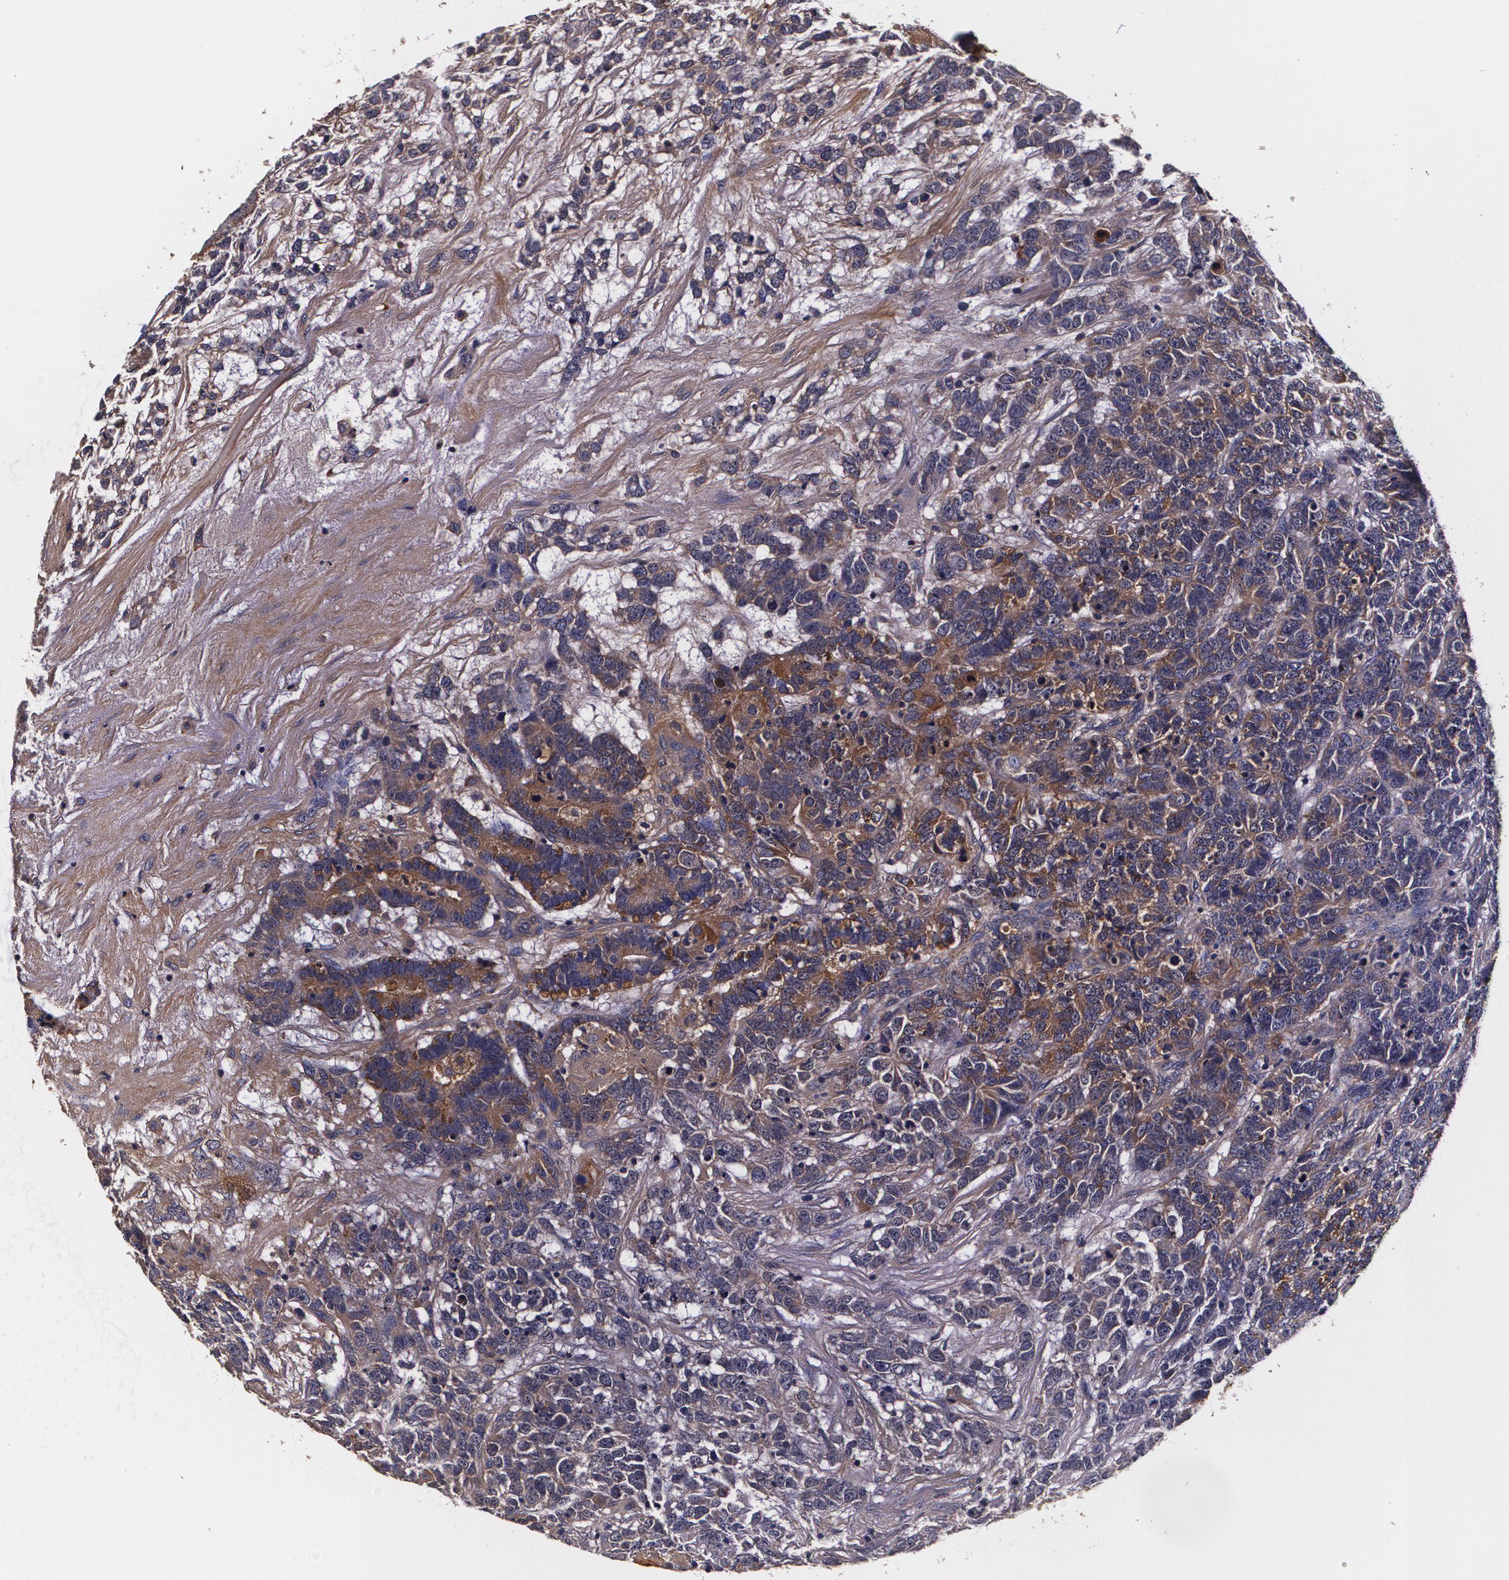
{"staining": {"intensity": "moderate", "quantity": "<25%", "location": "cytoplasmic/membranous"}, "tissue": "testis cancer", "cell_type": "Tumor cells", "image_type": "cancer", "snomed": [{"axis": "morphology", "description": "Carcinoma, Embryonal, NOS"}, {"axis": "topography", "description": "Testis"}], "caption": "An image of testis embryonal carcinoma stained for a protein demonstrates moderate cytoplasmic/membranous brown staining in tumor cells. (Stains: DAB (3,3'-diaminobenzidine) in brown, nuclei in blue, Microscopy: brightfield microscopy at high magnification).", "gene": "TTR", "patient": {"sex": "male", "age": 26}}